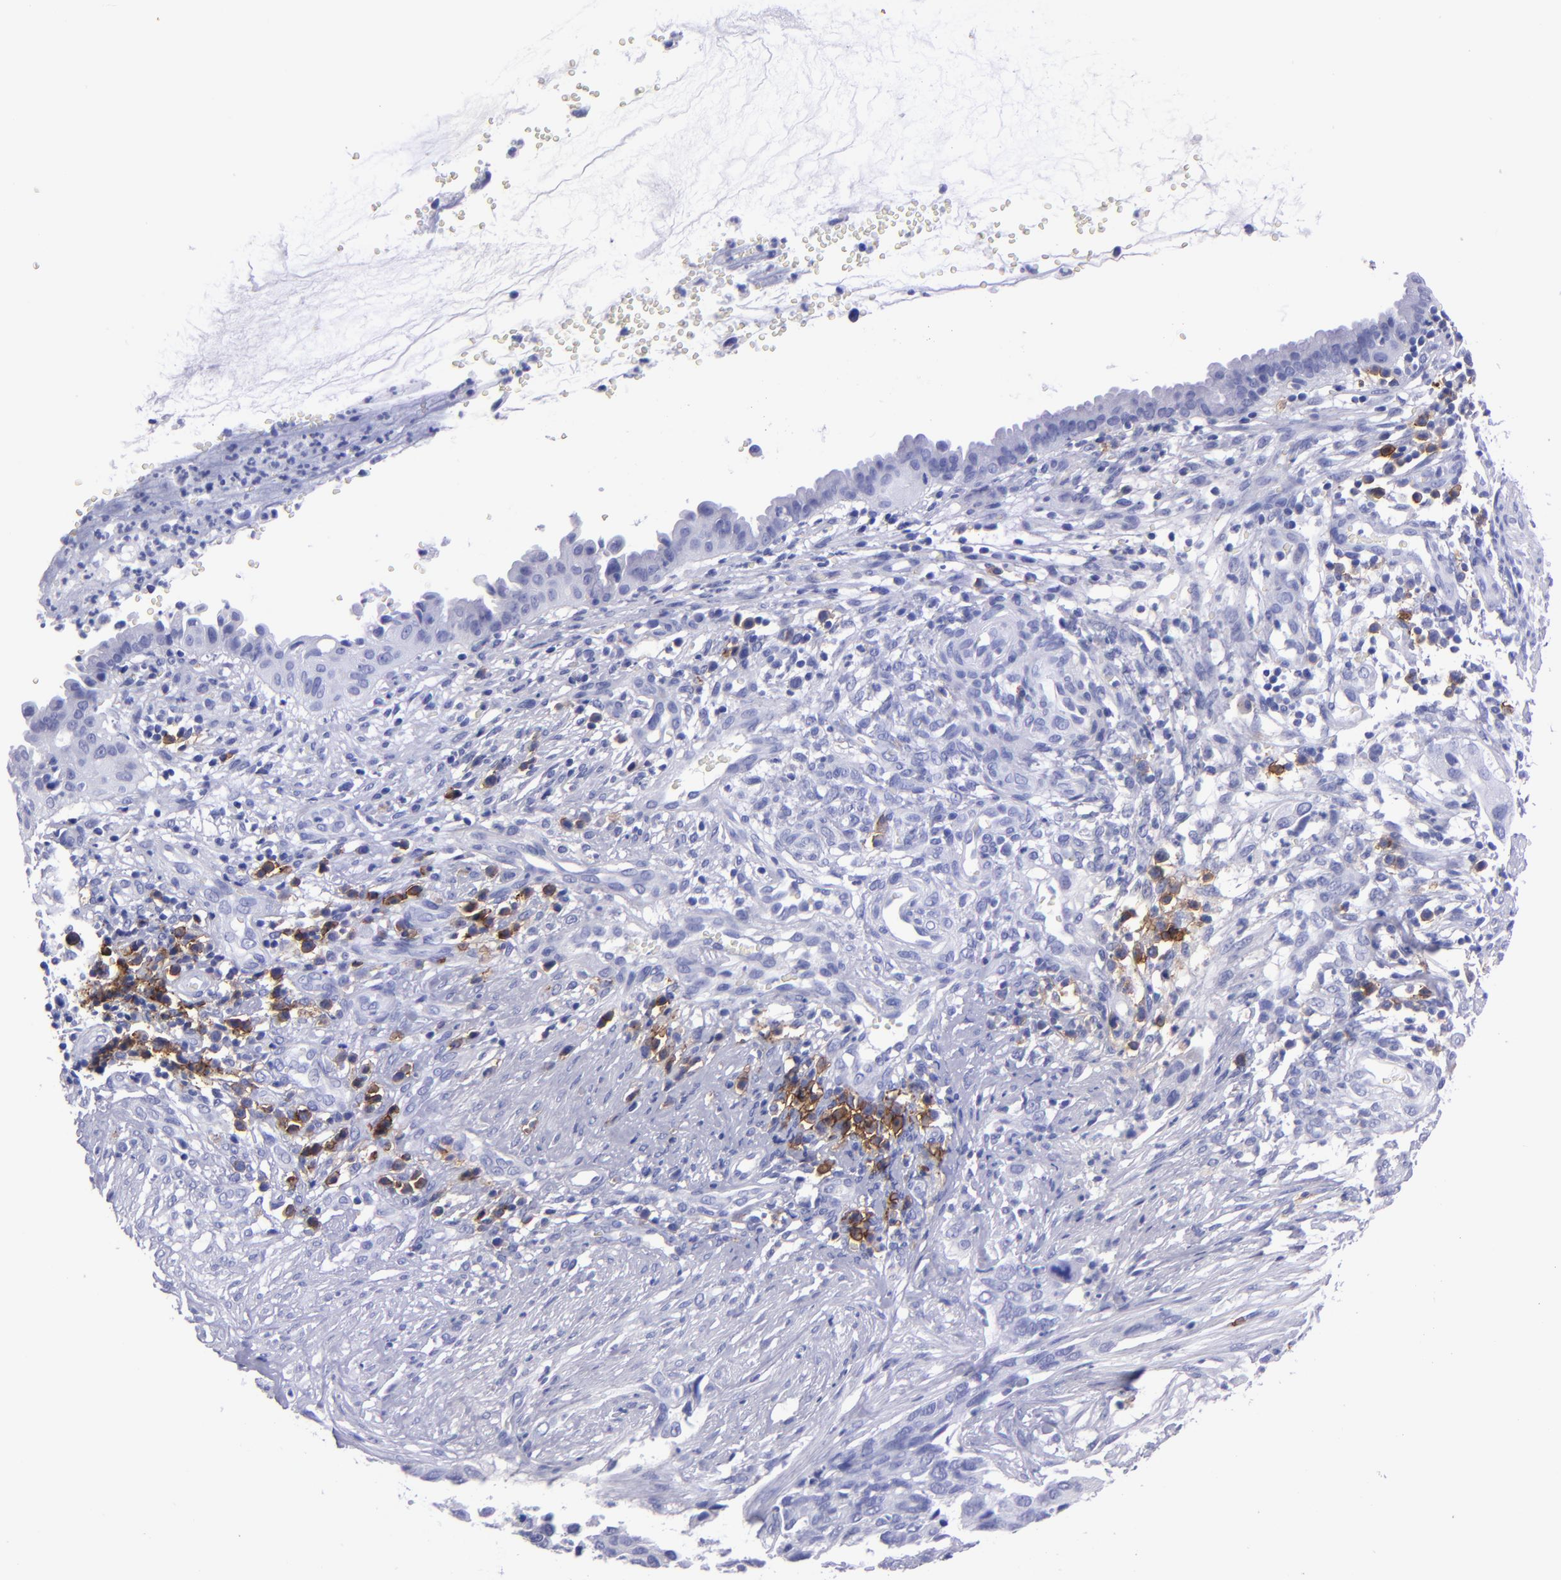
{"staining": {"intensity": "negative", "quantity": "none", "location": "none"}, "tissue": "cervical cancer", "cell_type": "Tumor cells", "image_type": "cancer", "snomed": [{"axis": "morphology", "description": "Normal tissue, NOS"}, {"axis": "morphology", "description": "Squamous cell carcinoma, NOS"}, {"axis": "topography", "description": "Cervix"}], "caption": "Immunohistochemical staining of cervical cancer (squamous cell carcinoma) exhibits no significant positivity in tumor cells.", "gene": "CD38", "patient": {"sex": "female", "age": 45}}